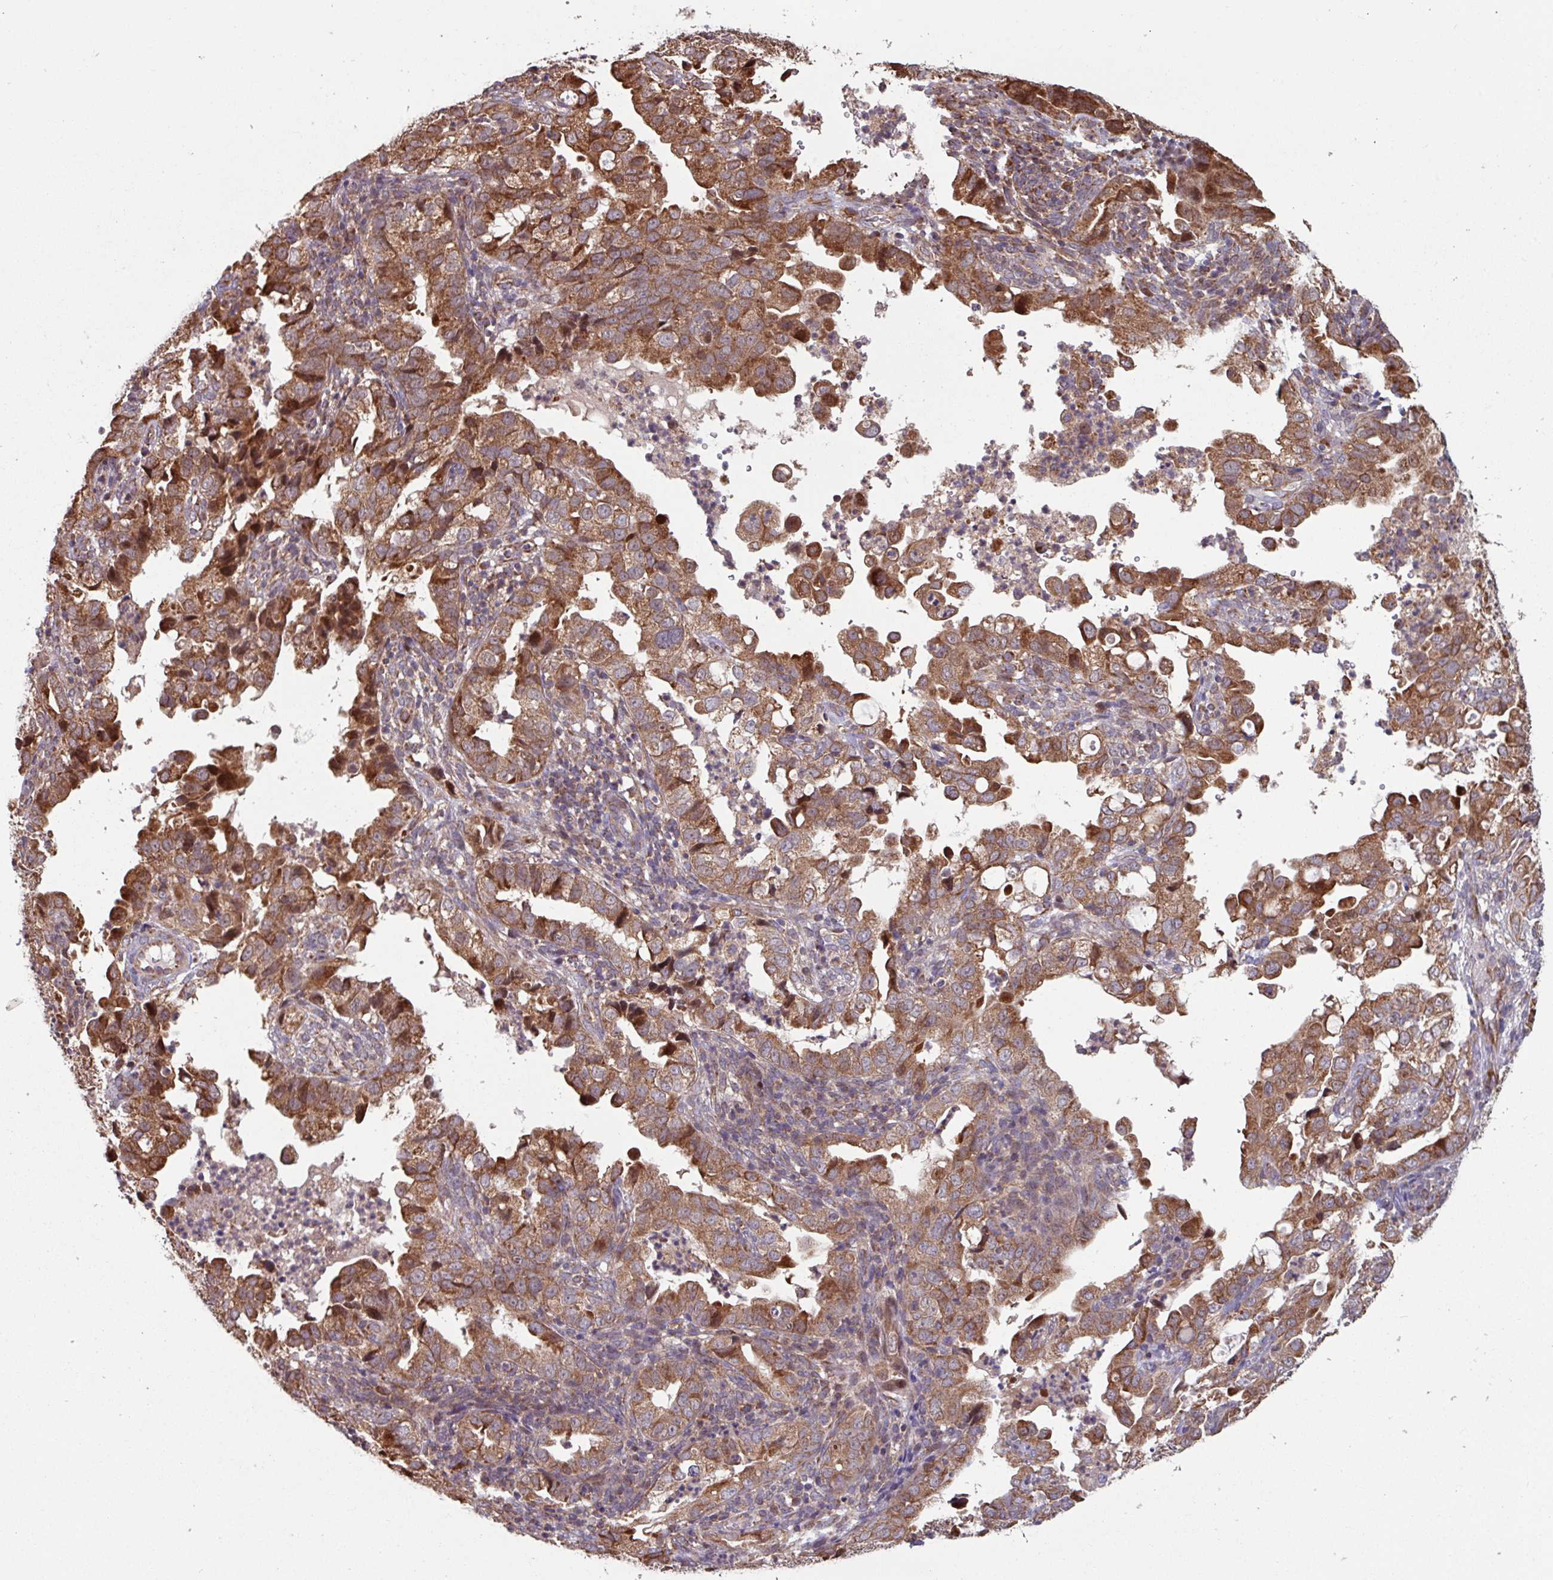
{"staining": {"intensity": "moderate", "quantity": ">75%", "location": "cytoplasmic/membranous"}, "tissue": "endometrial cancer", "cell_type": "Tumor cells", "image_type": "cancer", "snomed": [{"axis": "morphology", "description": "Adenocarcinoma, NOS"}, {"axis": "topography", "description": "Endometrium"}], "caption": "DAB immunohistochemical staining of human endometrial cancer (adenocarcinoma) shows moderate cytoplasmic/membranous protein staining in about >75% of tumor cells.", "gene": "COX7C", "patient": {"sex": "female", "age": 57}}